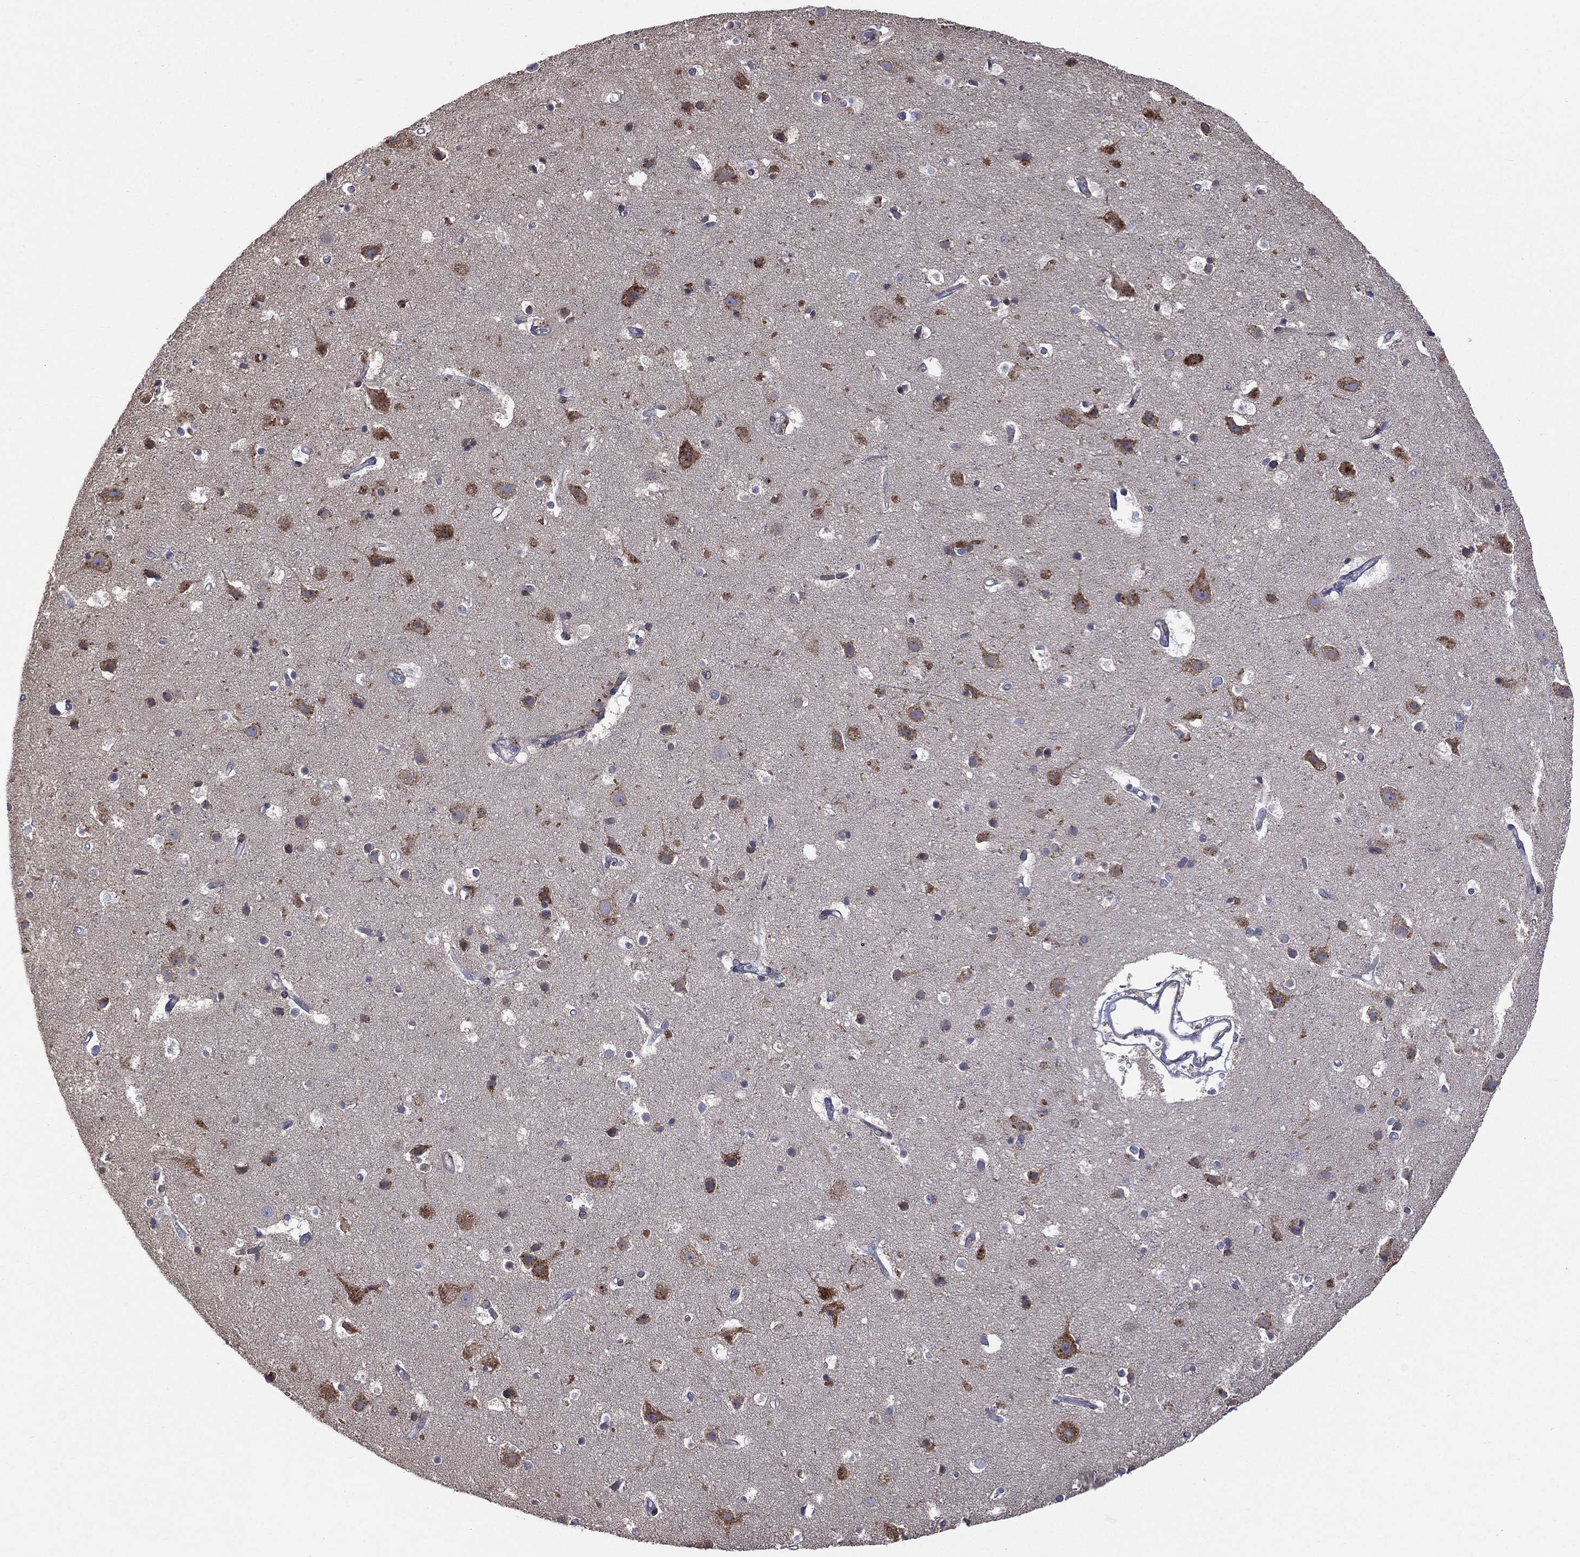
{"staining": {"intensity": "negative", "quantity": "none", "location": "none"}, "tissue": "cerebral cortex", "cell_type": "Endothelial cells", "image_type": "normal", "snomed": [{"axis": "morphology", "description": "Normal tissue, NOS"}, {"axis": "topography", "description": "Cerebral cortex"}], "caption": "Cerebral cortex stained for a protein using immunohistochemistry shows no expression endothelial cells.", "gene": "C20orf96", "patient": {"sex": "female", "age": 52}}